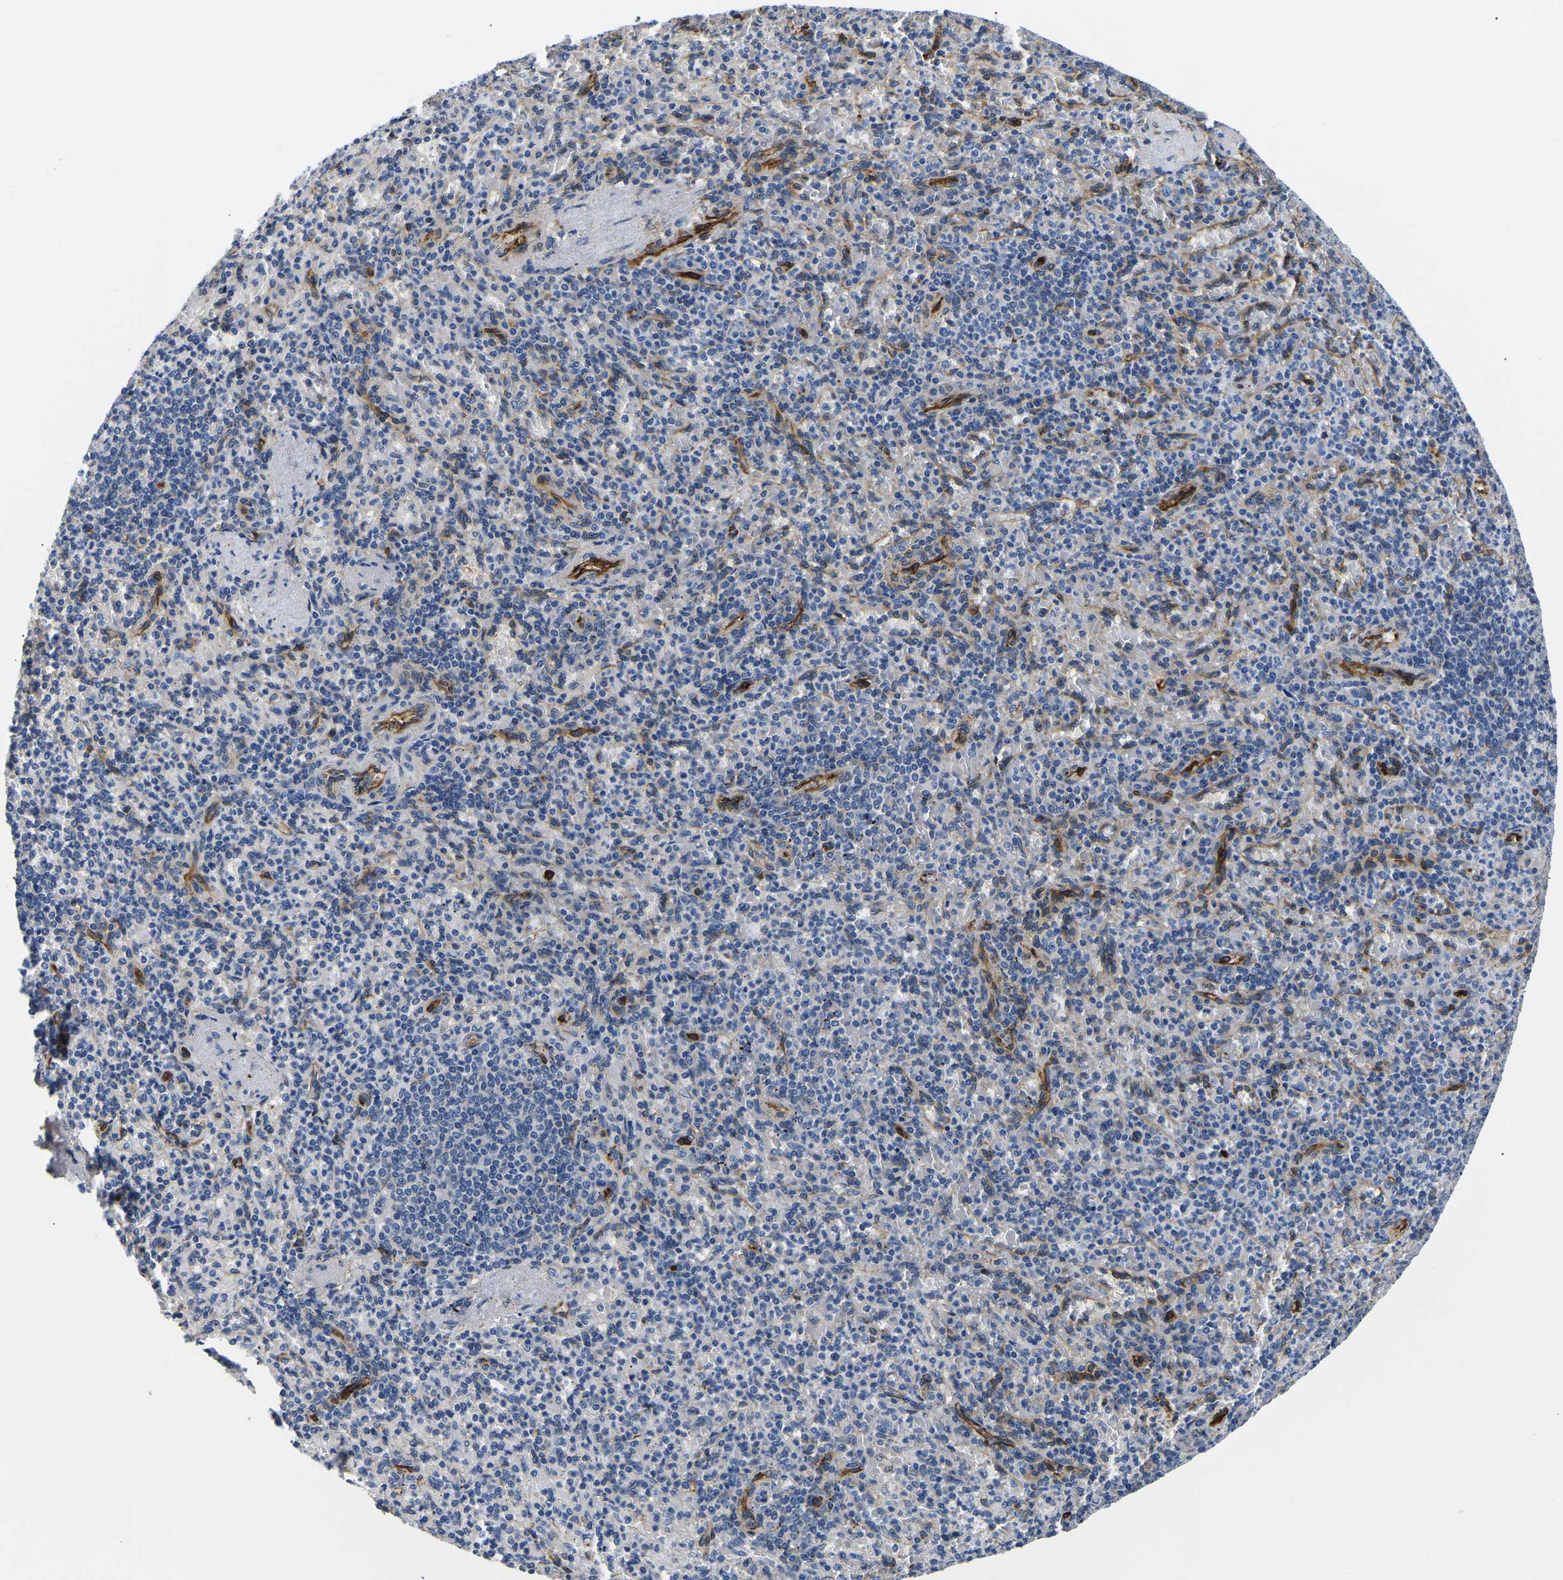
{"staining": {"intensity": "weak", "quantity": "<25%", "location": "cytoplasmic/membranous"}, "tissue": "spleen", "cell_type": "Cells in red pulp", "image_type": "normal", "snomed": [{"axis": "morphology", "description": "Normal tissue, NOS"}, {"axis": "topography", "description": "Spleen"}], "caption": "Histopathology image shows no significant protein staining in cells in red pulp of normal spleen.", "gene": "DUSP8", "patient": {"sex": "female", "age": 74}}